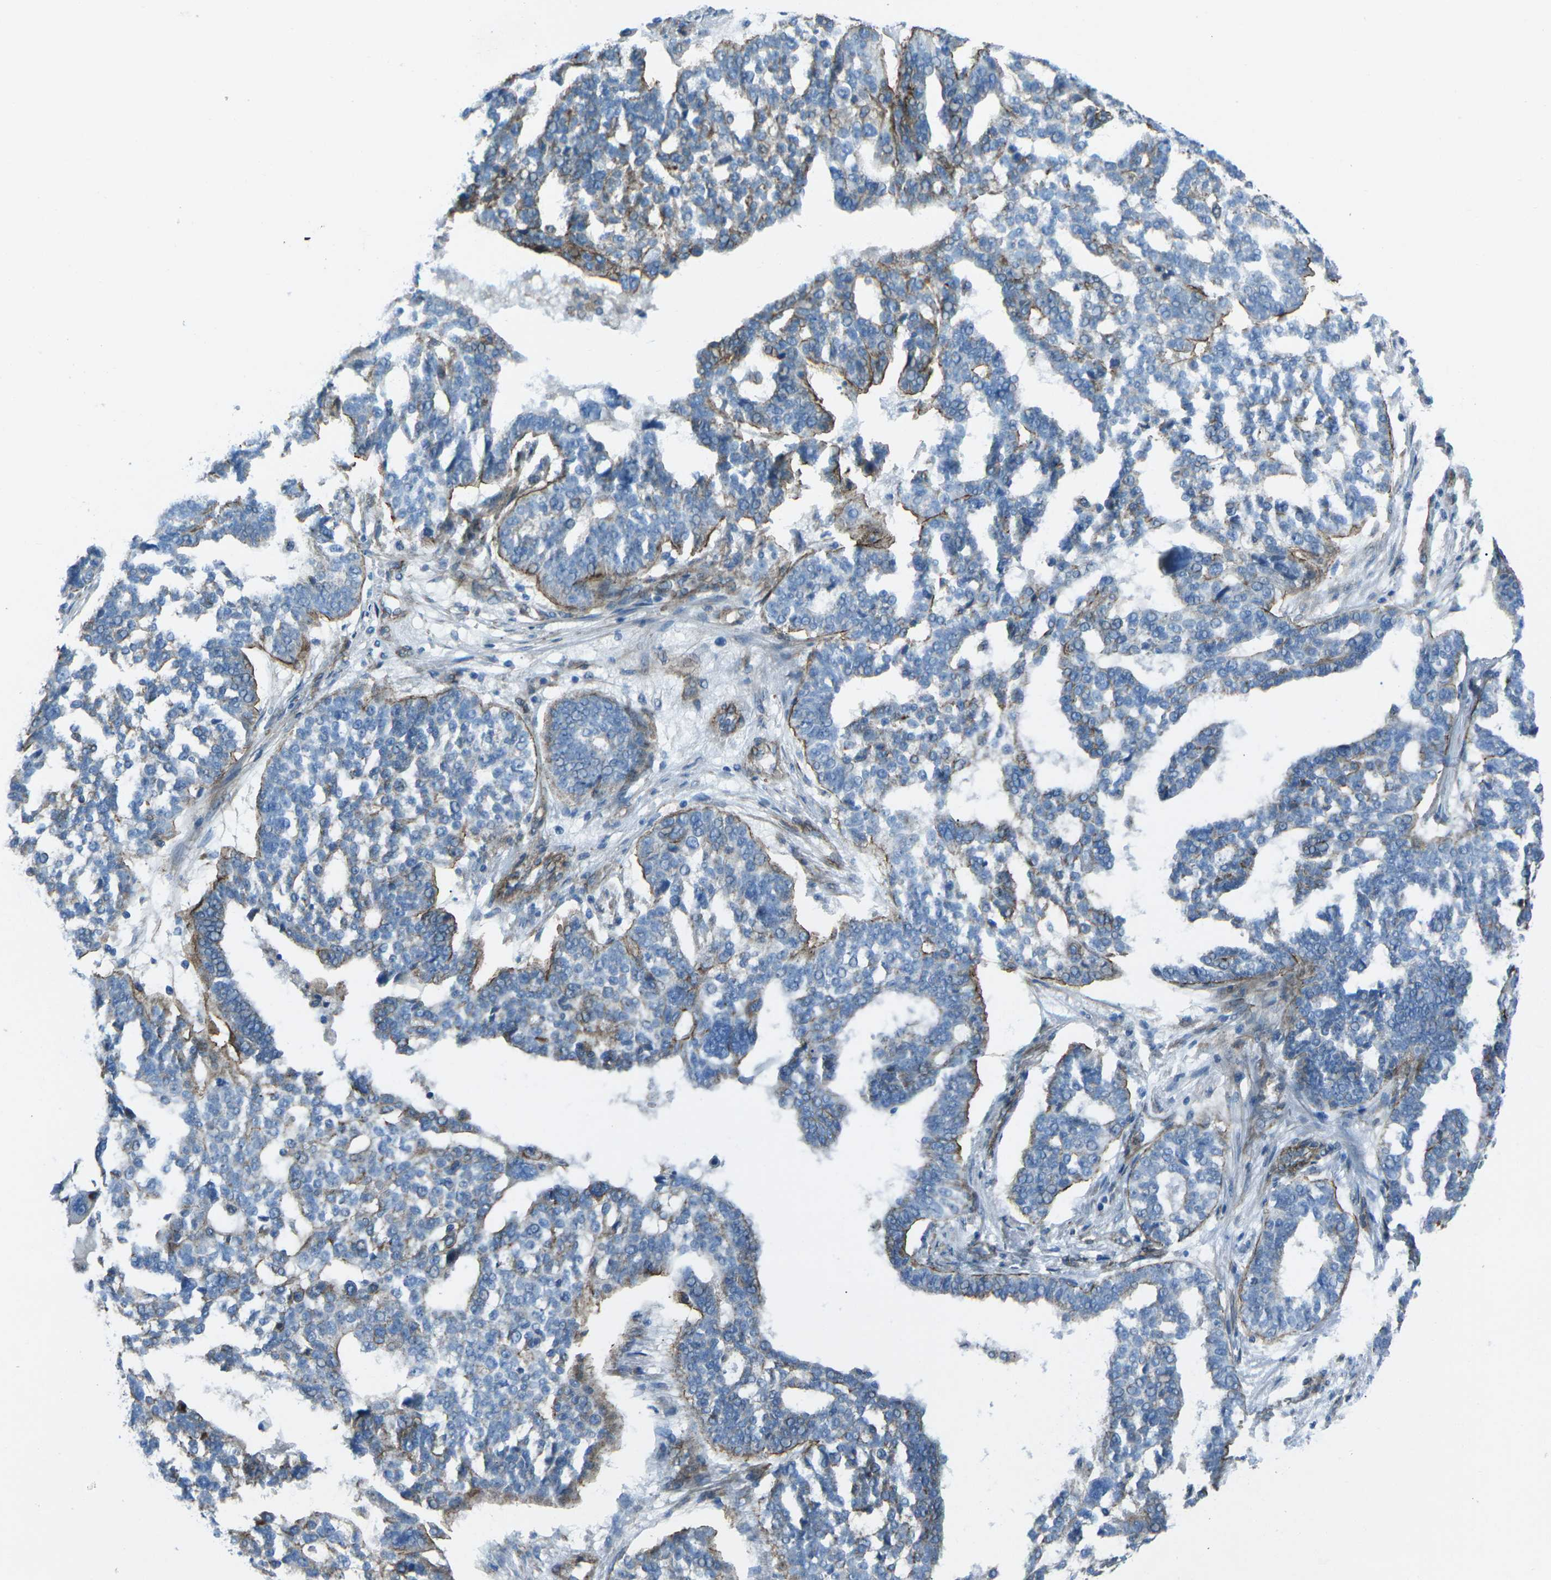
{"staining": {"intensity": "negative", "quantity": "none", "location": "none"}, "tissue": "ovarian cancer", "cell_type": "Tumor cells", "image_type": "cancer", "snomed": [{"axis": "morphology", "description": "Cystadenocarcinoma, serous, NOS"}, {"axis": "topography", "description": "Ovary"}], "caption": "This histopathology image is of serous cystadenocarcinoma (ovarian) stained with immunohistochemistry (IHC) to label a protein in brown with the nuclei are counter-stained blue. There is no staining in tumor cells.", "gene": "UTRN", "patient": {"sex": "female", "age": 59}}